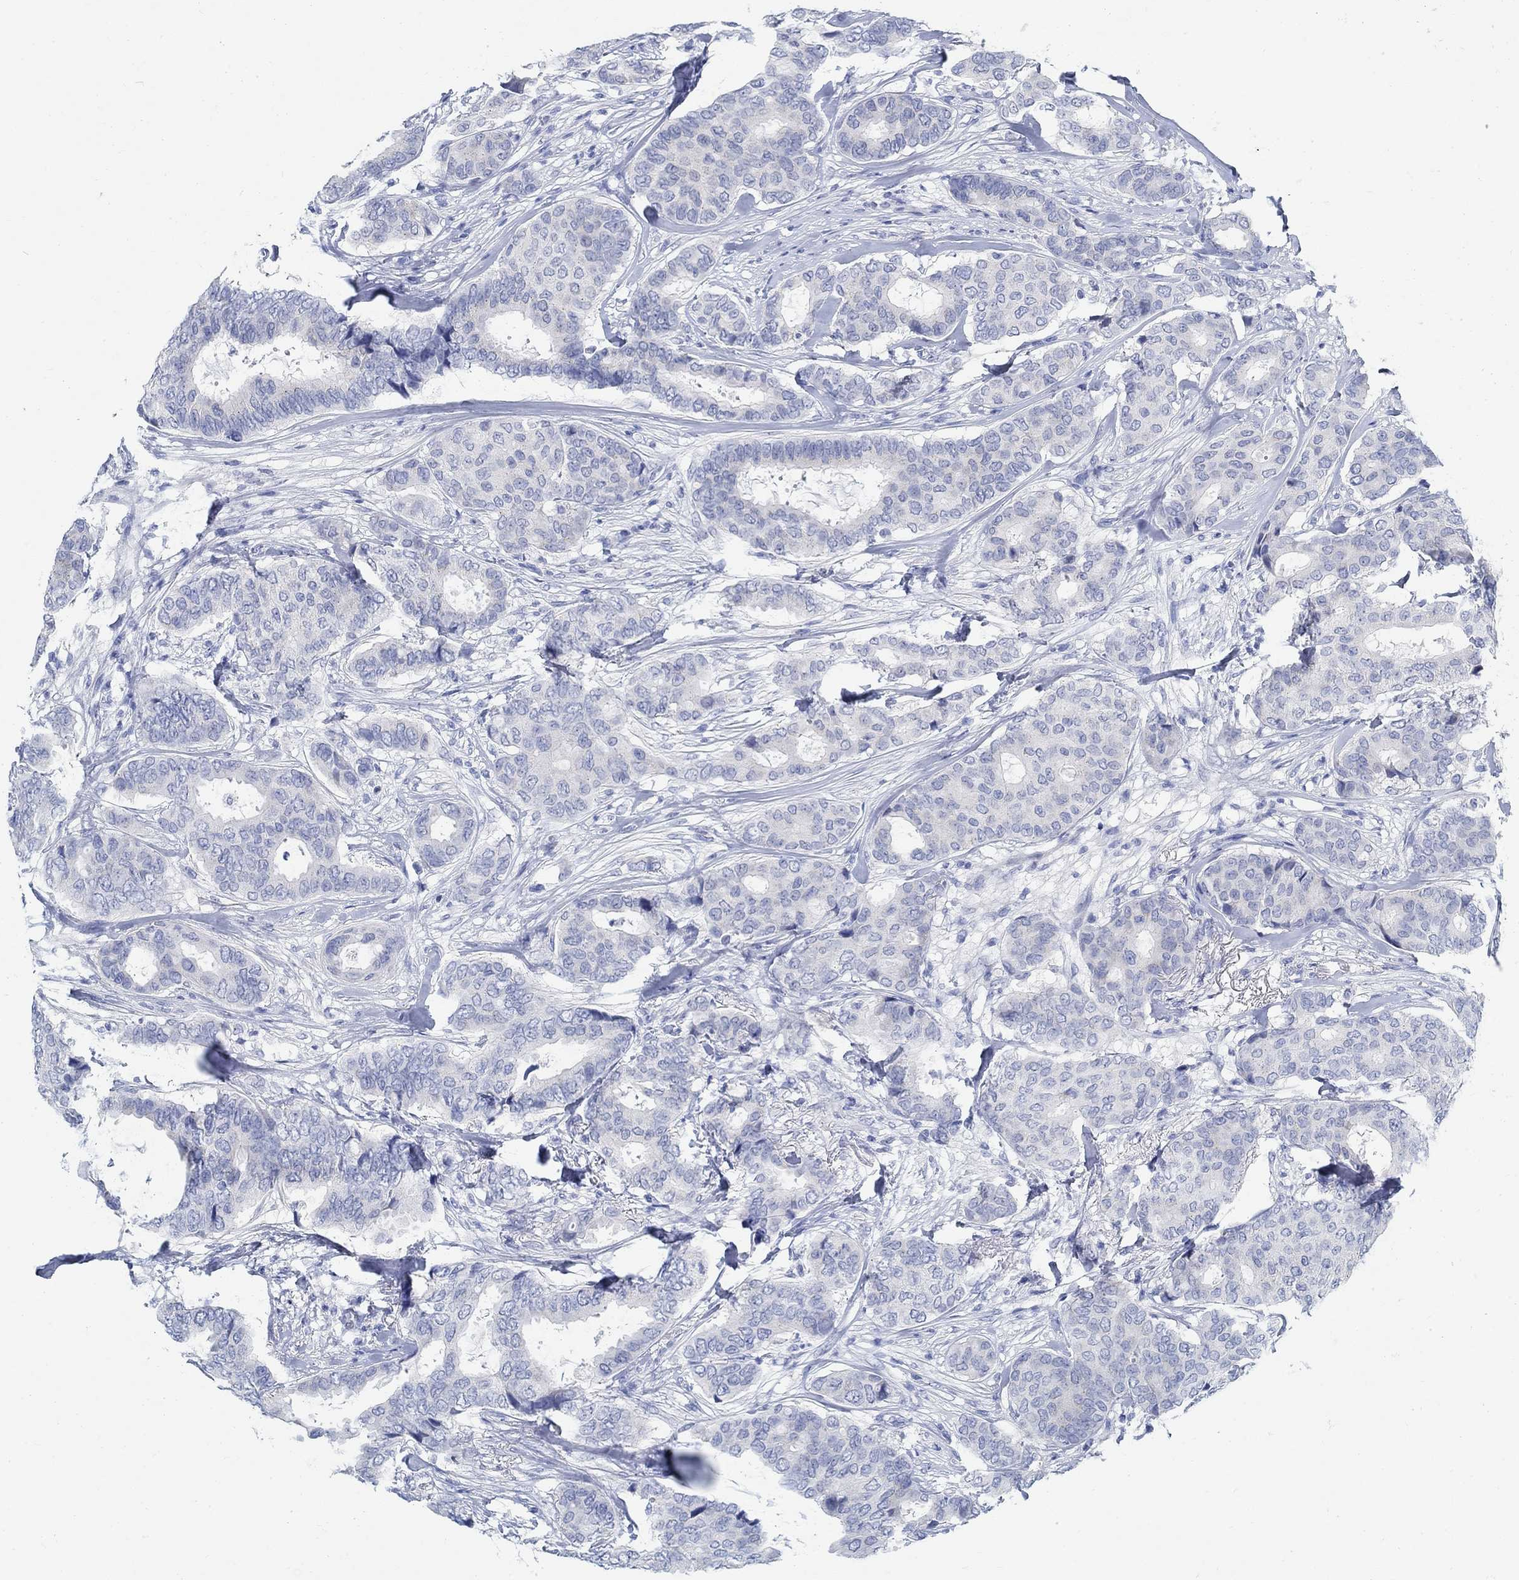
{"staining": {"intensity": "negative", "quantity": "none", "location": "none"}, "tissue": "breast cancer", "cell_type": "Tumor cells", "image_type": "cancer", "snomed": [{"axis": "morphology", "description": "Duct carcinoma"}, {"axis": "topography", "description": "Breast"}], "caption": "Photomicrograph shows no protein staining in tumor cells of breast intraductal carcinoma tissue.", "gene": "RBM20", "patient": {"sex": "female", "age": 75}}